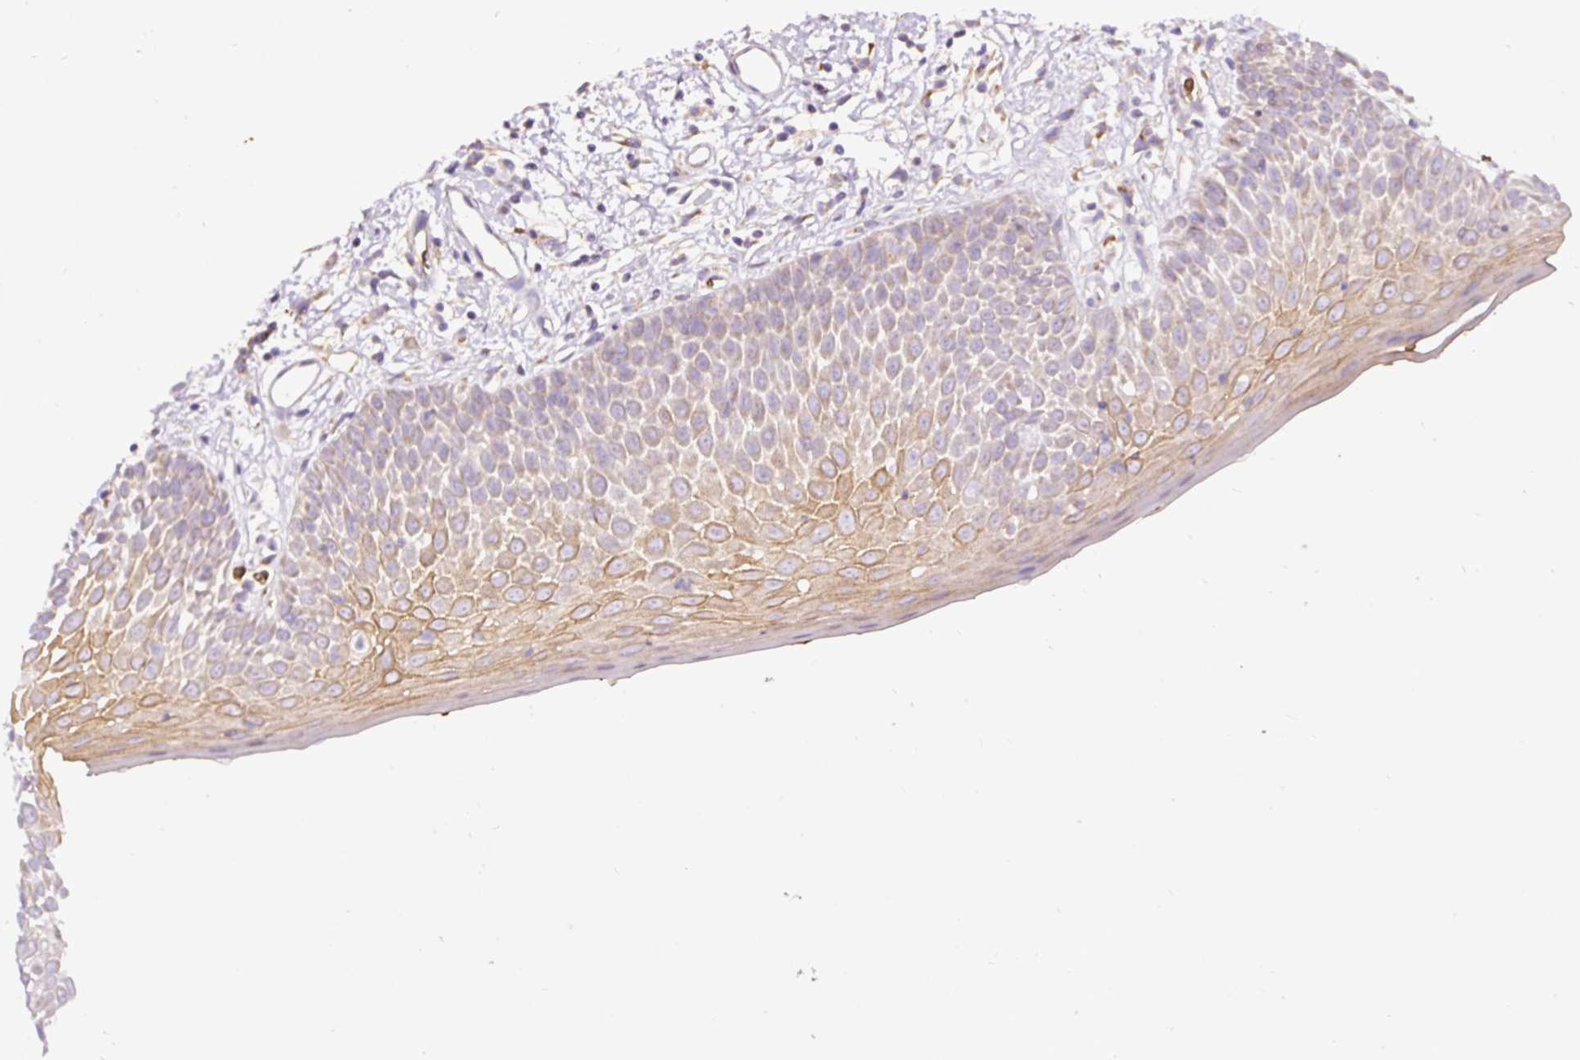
{"staining": {"intensity": "moderate", "quantity": "<25%", "location": "cytoplasmic/membranous"}, "tissue": "oral mucosa", "cell_type": "Squamous epithelial cells", "image_type": "normal", "snomed": [{"axis": "morphology", "description": "Normal tissue, NOS"}, {"axis": "morphology", "description": "Squamous cell carcinoma, NOS"}, {"axis": "topography", "description": "Oral tissue"}, {"axis": "topography", "description": "Tounge, NOS"}, {"axis": "topography", "description": "Head-Neck"}], "caption": "A brown stain labels moderate cytoplasmic/membranous positivity of a protein in squamous epithelial cells of normal human oral mucosa. (DAB (3,3'-diaminobenzidine) IHC, brown staining for protein, blue staining for nuclei).", "gene": "PRRC2A", "patient": {"sex": "male", "age": 76}}